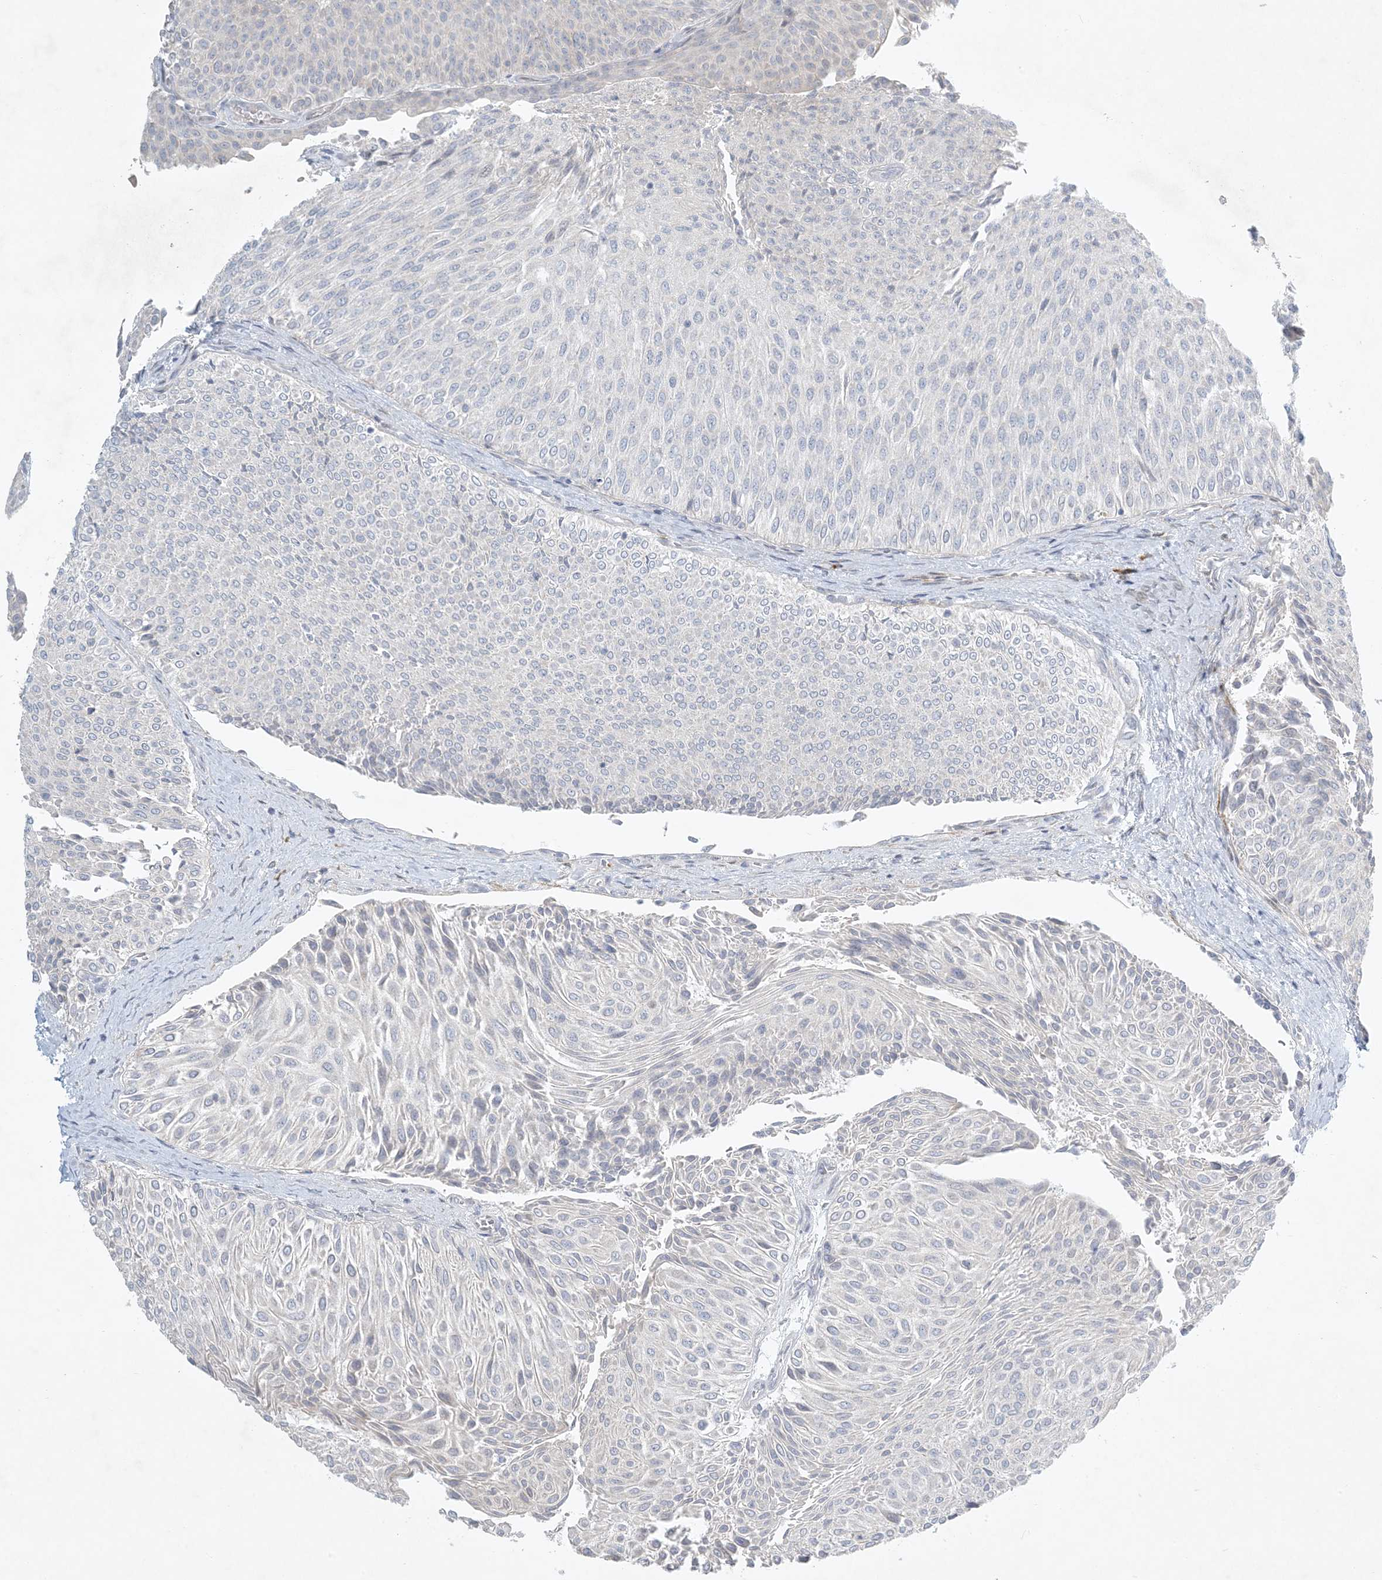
{"staining": {"intensity": "negative", "quantity": "none", "location": "none"}, "tissue": "urothelial cancer", "cell_type": "Tumor cells", "image_type": "cancer", "snomed": [{"axis": "morphology", "description": "Urothelial carcinoma, Low grade"}, {"axis": "topography", "description": "Urinary bladder"}], "caption": "DAB (3,3'-diaminobenzidine) immunohistochemical staining of urothelial cancer displays no significant positivity in tumor cells.", "gene": "ZNF385D", "patient": {"sex": "male", "age": 78}}